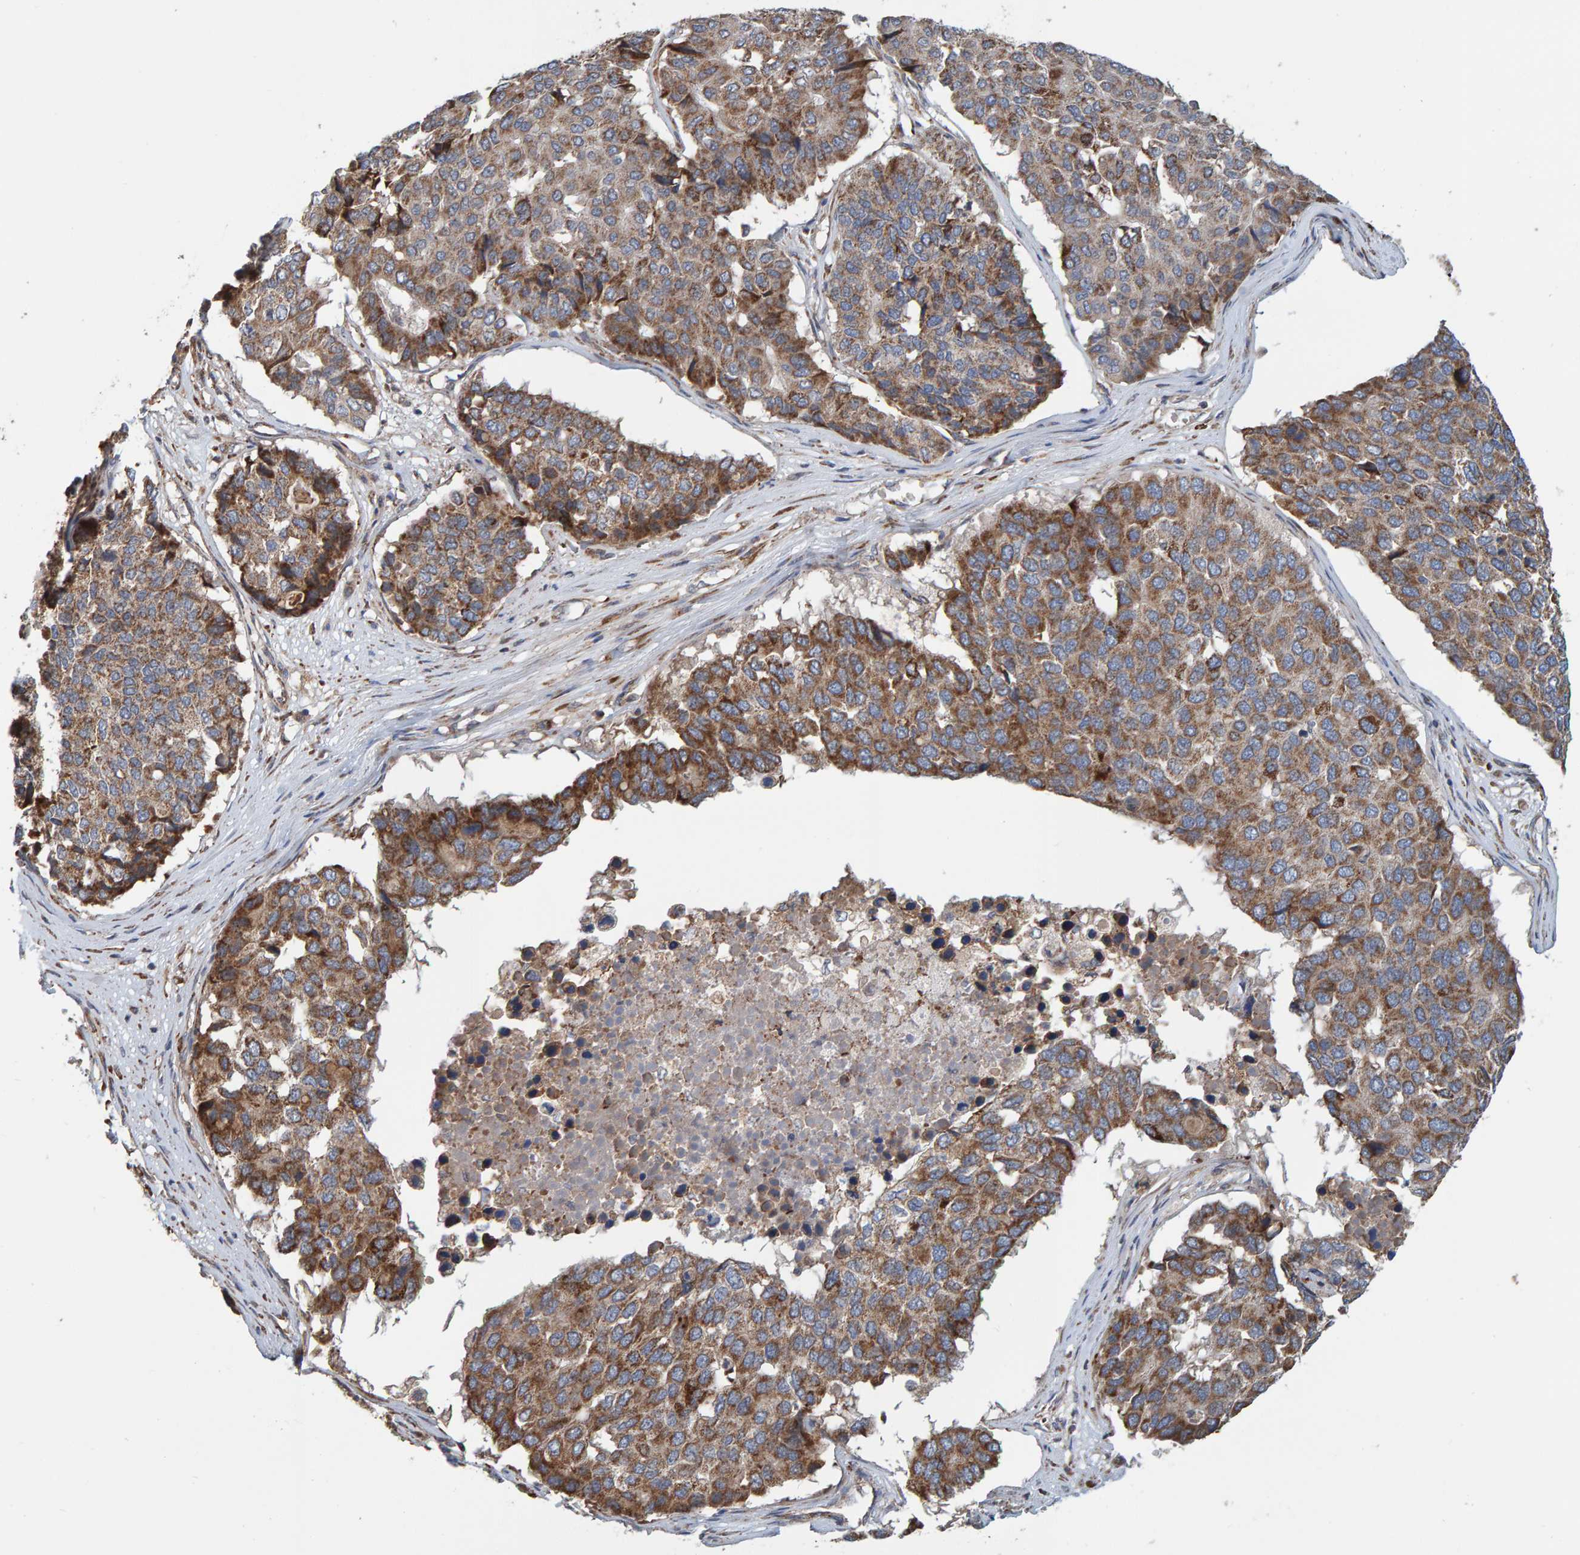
{"staining": {"intensity": "strong", "quantity": ">75%", "location": "cytoplasmic/membranous"}, "tissue": "pancreatic cancer", "cell_type": "Tumor cells", "image_type": "cancer", "snomed": [{"axis": "morphology", "description": "Adenocarcinoma, NOS"}, {"axis": "topography", "description": "Pancreas"}], "caption": "Protein staining by immunohistochemistry (IHC) demonstrates strong cytoplasmic/membranous positivity in about >75% of tumor cells in pancreatic adenocarcinoma. (DAB IHC, brown staining for protein, blue staining for nuclei).", "gene": "MRPL45", "patient": {"sex": "male", "age": 50}}